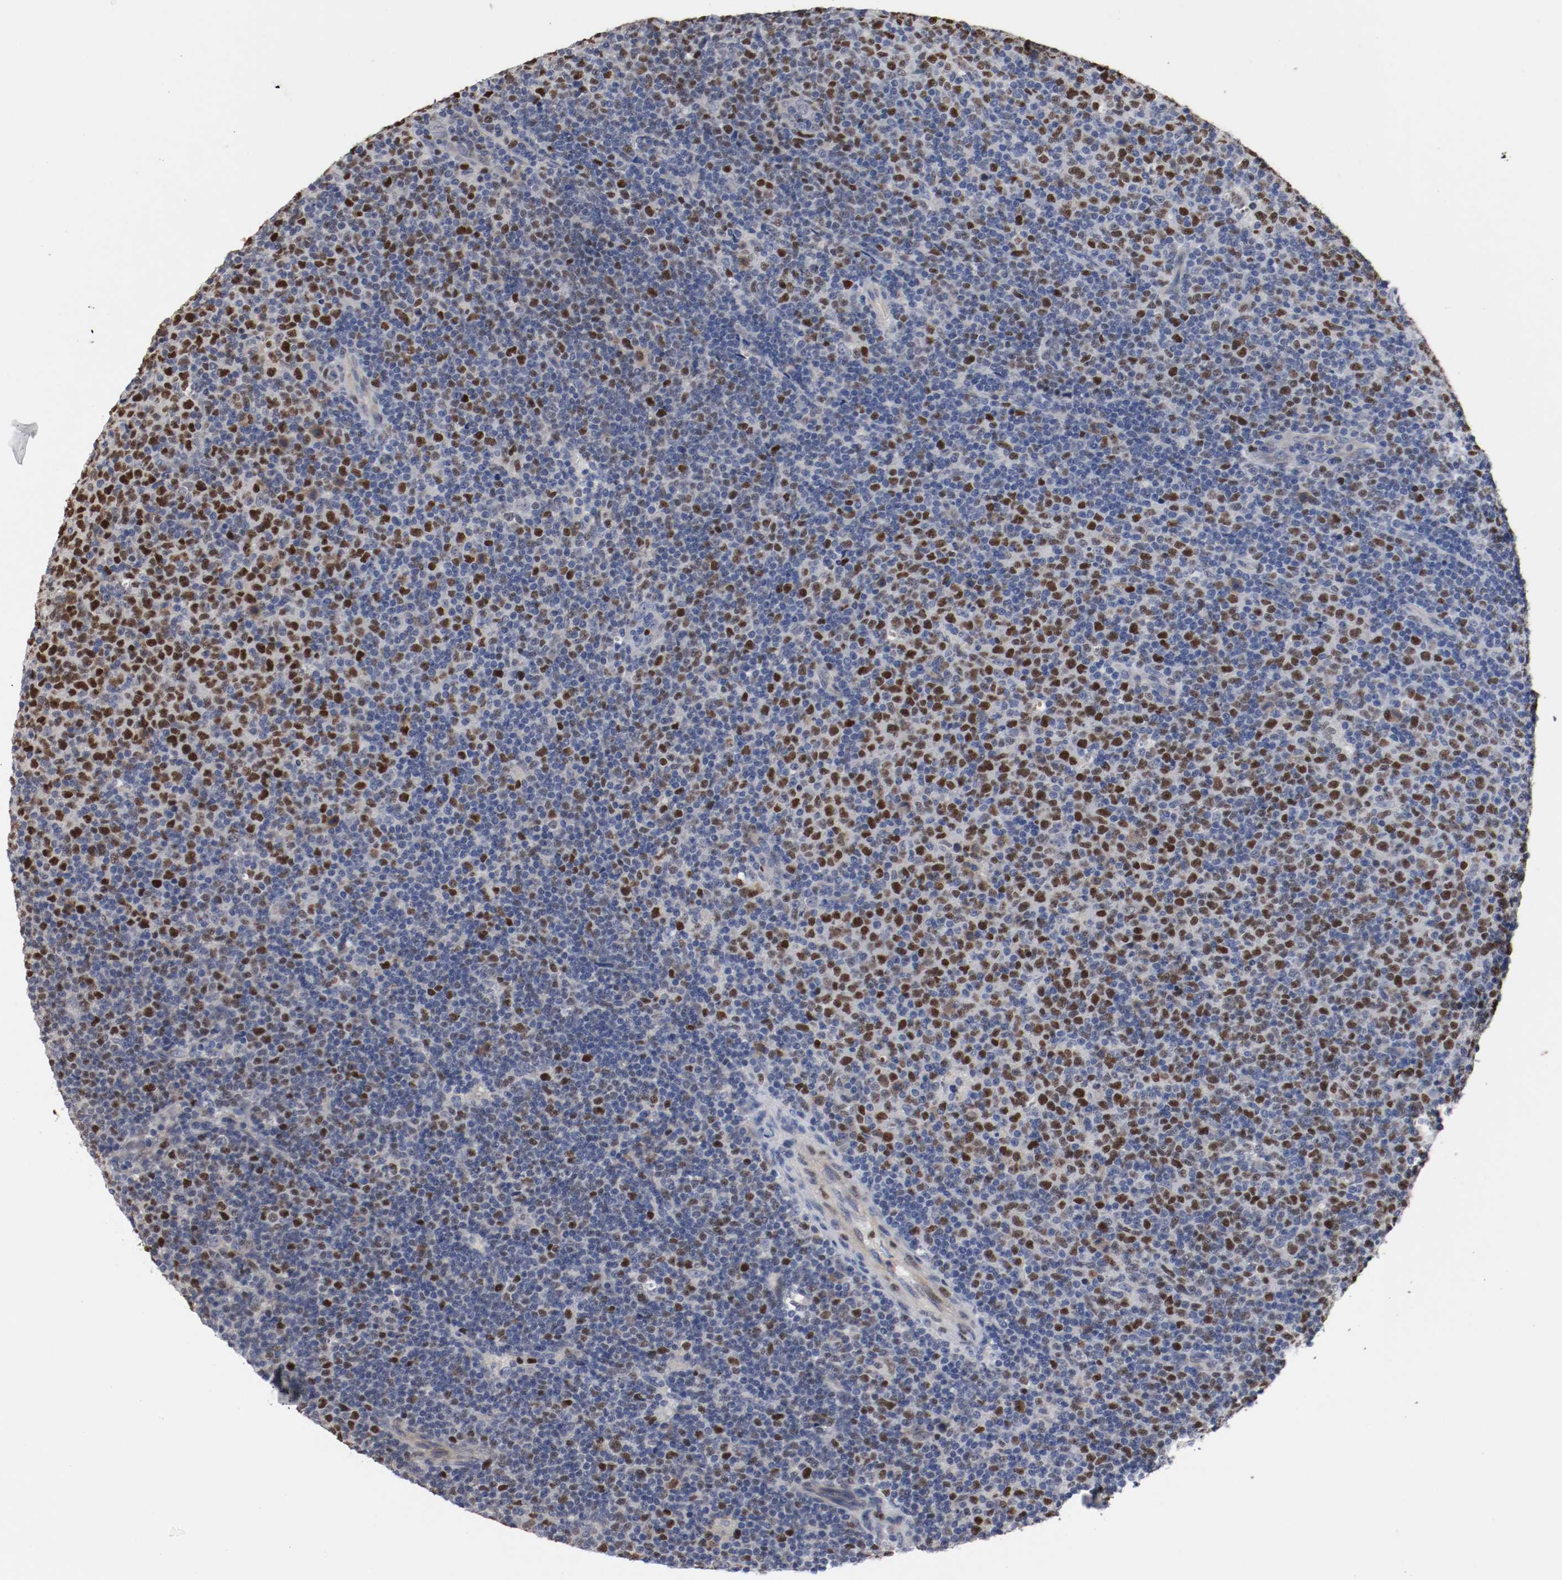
{"staining": {"intensity": "strong", "quantity": "25%-75%", "location": "nuclear"}, "tissue": "lymphoma", "cell_type": "Tumor cells", "image_type": "cancer", "snomed": [{"axis": "morphology", "description": "Malignant lymphoma, non-Hodgkin's type, Low grade"}, {"axis": "topography", "description": "Lymph node"}], "caption": "Approximately 25%-75% of tumor cells in lymphoma reveal strong nuclear protein staining as visualized by brown immunohistochemical staining.", "gene": "MCM6", "patient": {"sex": "male", "age": 70}}